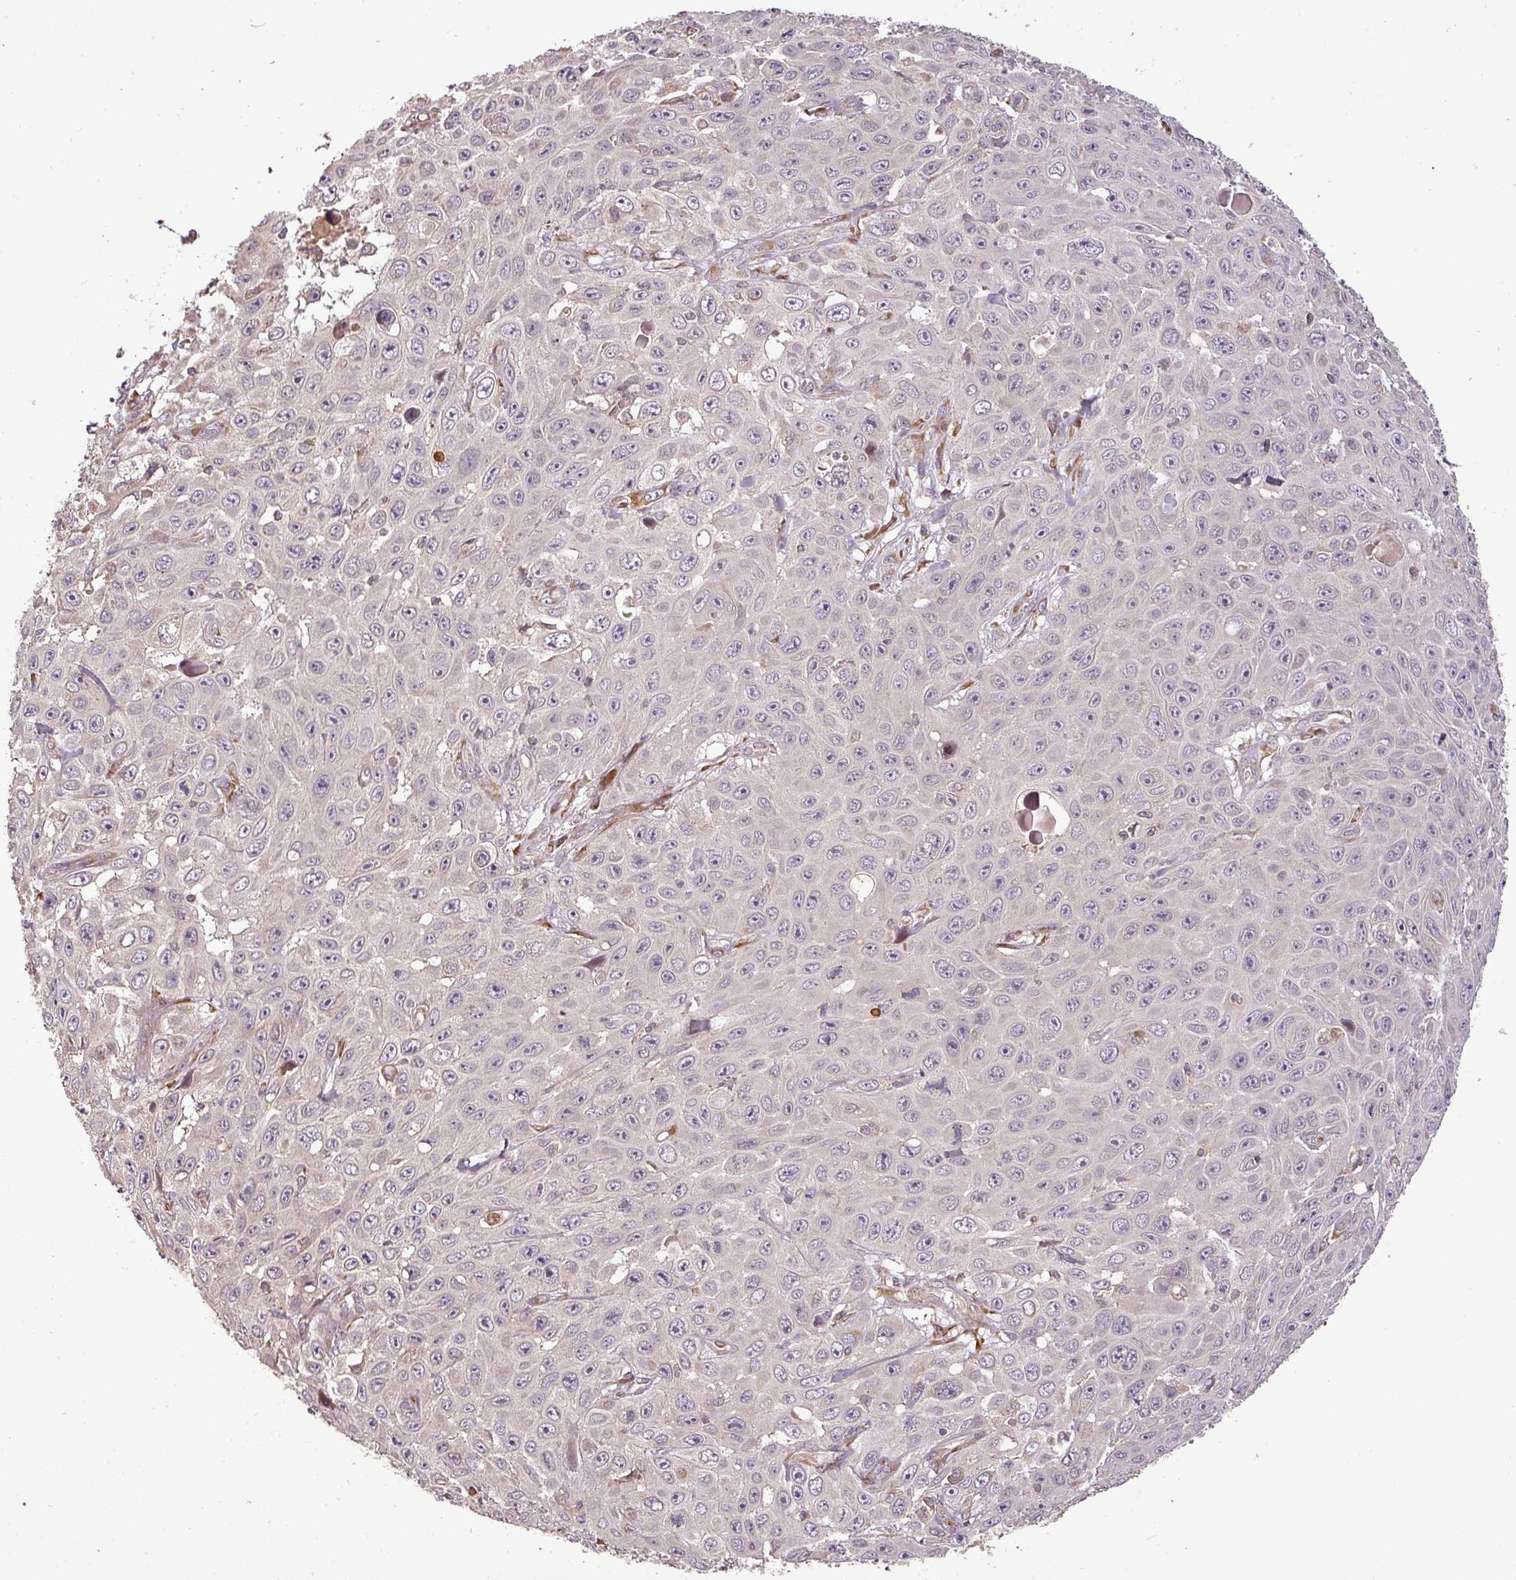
{"staining": {"intensity": "negative", "quantity": "none", "location": "none"}, "tissue": "skin cancer", "cell_type": "Tumor cells", "image_type": "cancer", "snomed": [{"axis": "morphology", "description": "Squamous cell carcinoma, NOS"}, {"axis": "topography", "description": "Skin"}], "caption": "Tumor cells are negative for protein expression in human skin cancer. (Stains: DAB immunohistochemistry (IHC) with hematoxylin counter stain, Microscopy: brightfield microscopy at high magnification).", "gene": "FAIM", "patient": {"sex": "male", "age": 82}}